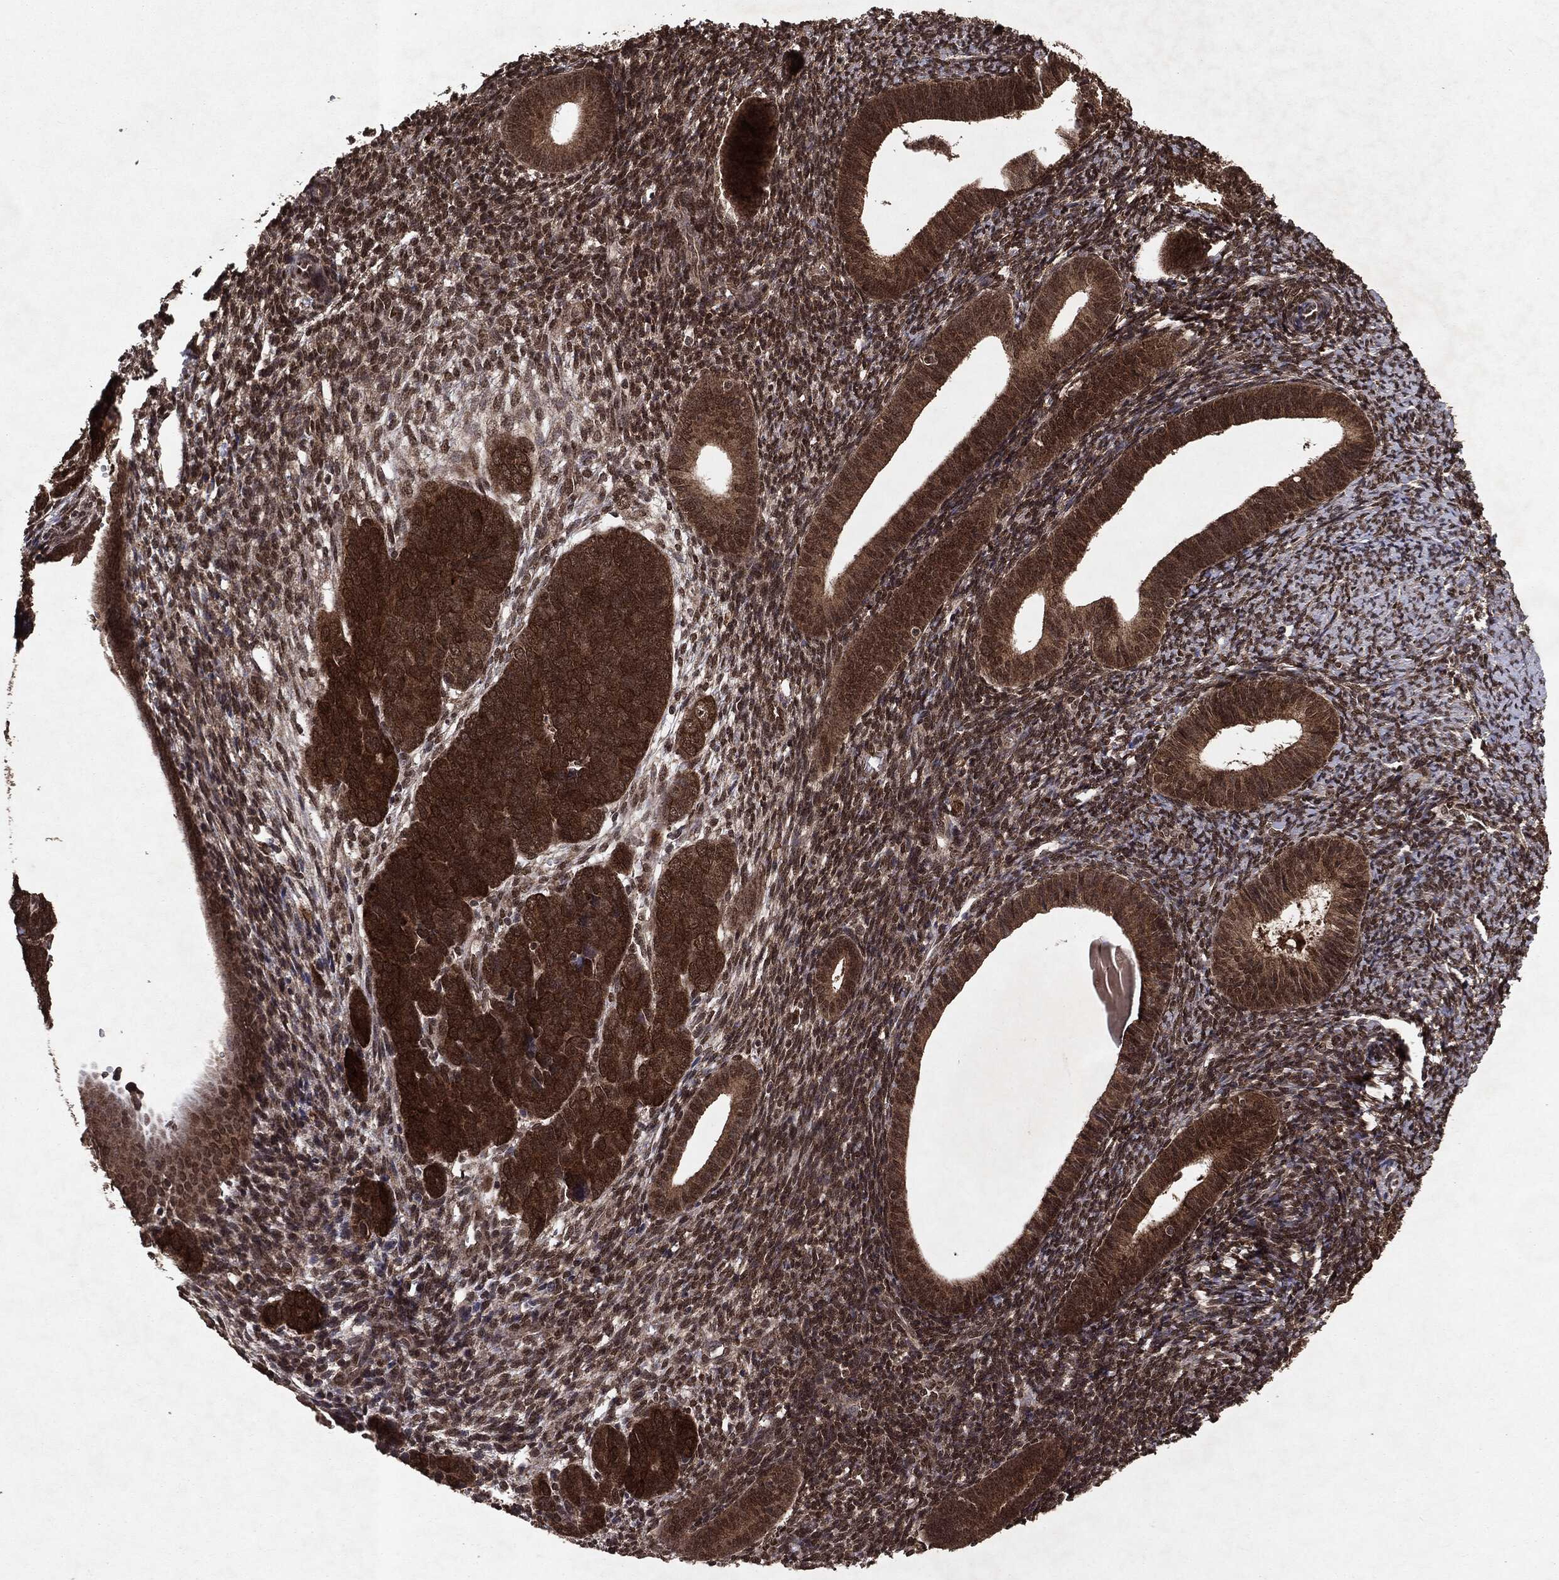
{"staining": {"intensity": "moderate", "quantity": ">75%", "location": "cytoplasmic/membranous,nuclear"}, "tissue": "endometrial cancer", "cell_type": "Tumor cells", "image_type": "cancer", "snomed": [{"axis": "morphology", "description": "Adenocarcinoma, NOS"}, {"axis": "topography", "description": "Endometrium"}], "caption": "There is medium levels of moderate cytoplasmic/membranous and nuclear expression in tumor cells of adenocarcinoma (endometrial), as demonstrated by immunohistochemical staining (brown color).", "gene": "PEBP1", "patient": {"sex": "female", "age": 82}}